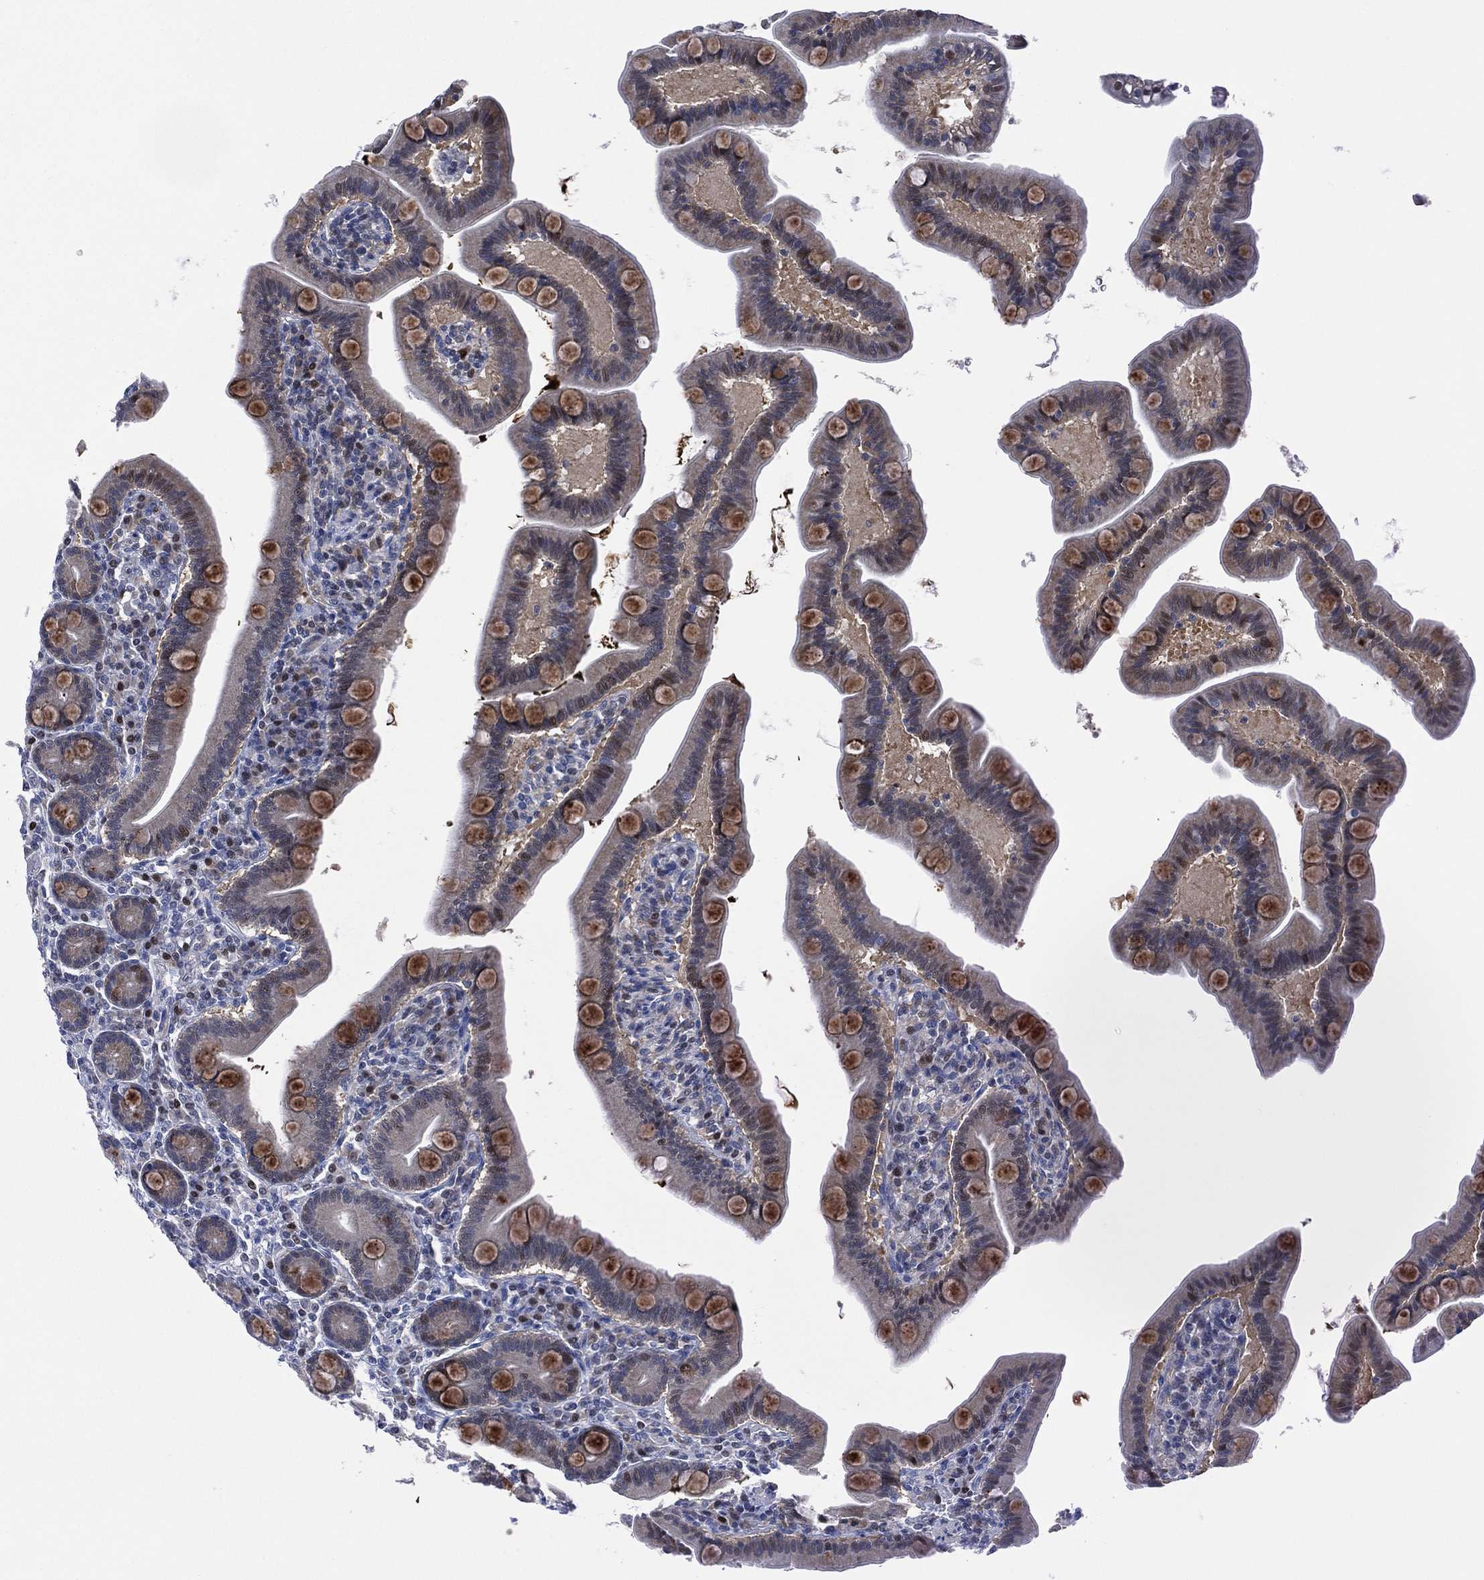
{"staining": {"intensity": "moderate", "quantity": "<25%", "location": "cytoplasmic/membranous"}, "tissue": "small intestine", "cell_type": "Glandular cells", "image_type": "normal", "snomed": [{"axis": "morphology", "description": "Normal tissue, NOS"}, {"axis": "topography", "description": "Small intestine"}], "caption": "The photomicrograph displays staining of benign small intestine, revealing moderate cytoplasmic/membranous protein staining (brown color) within glandular cells.", "gene": "SLC4A4", "patient": {"sex": "male", "age": 66}}